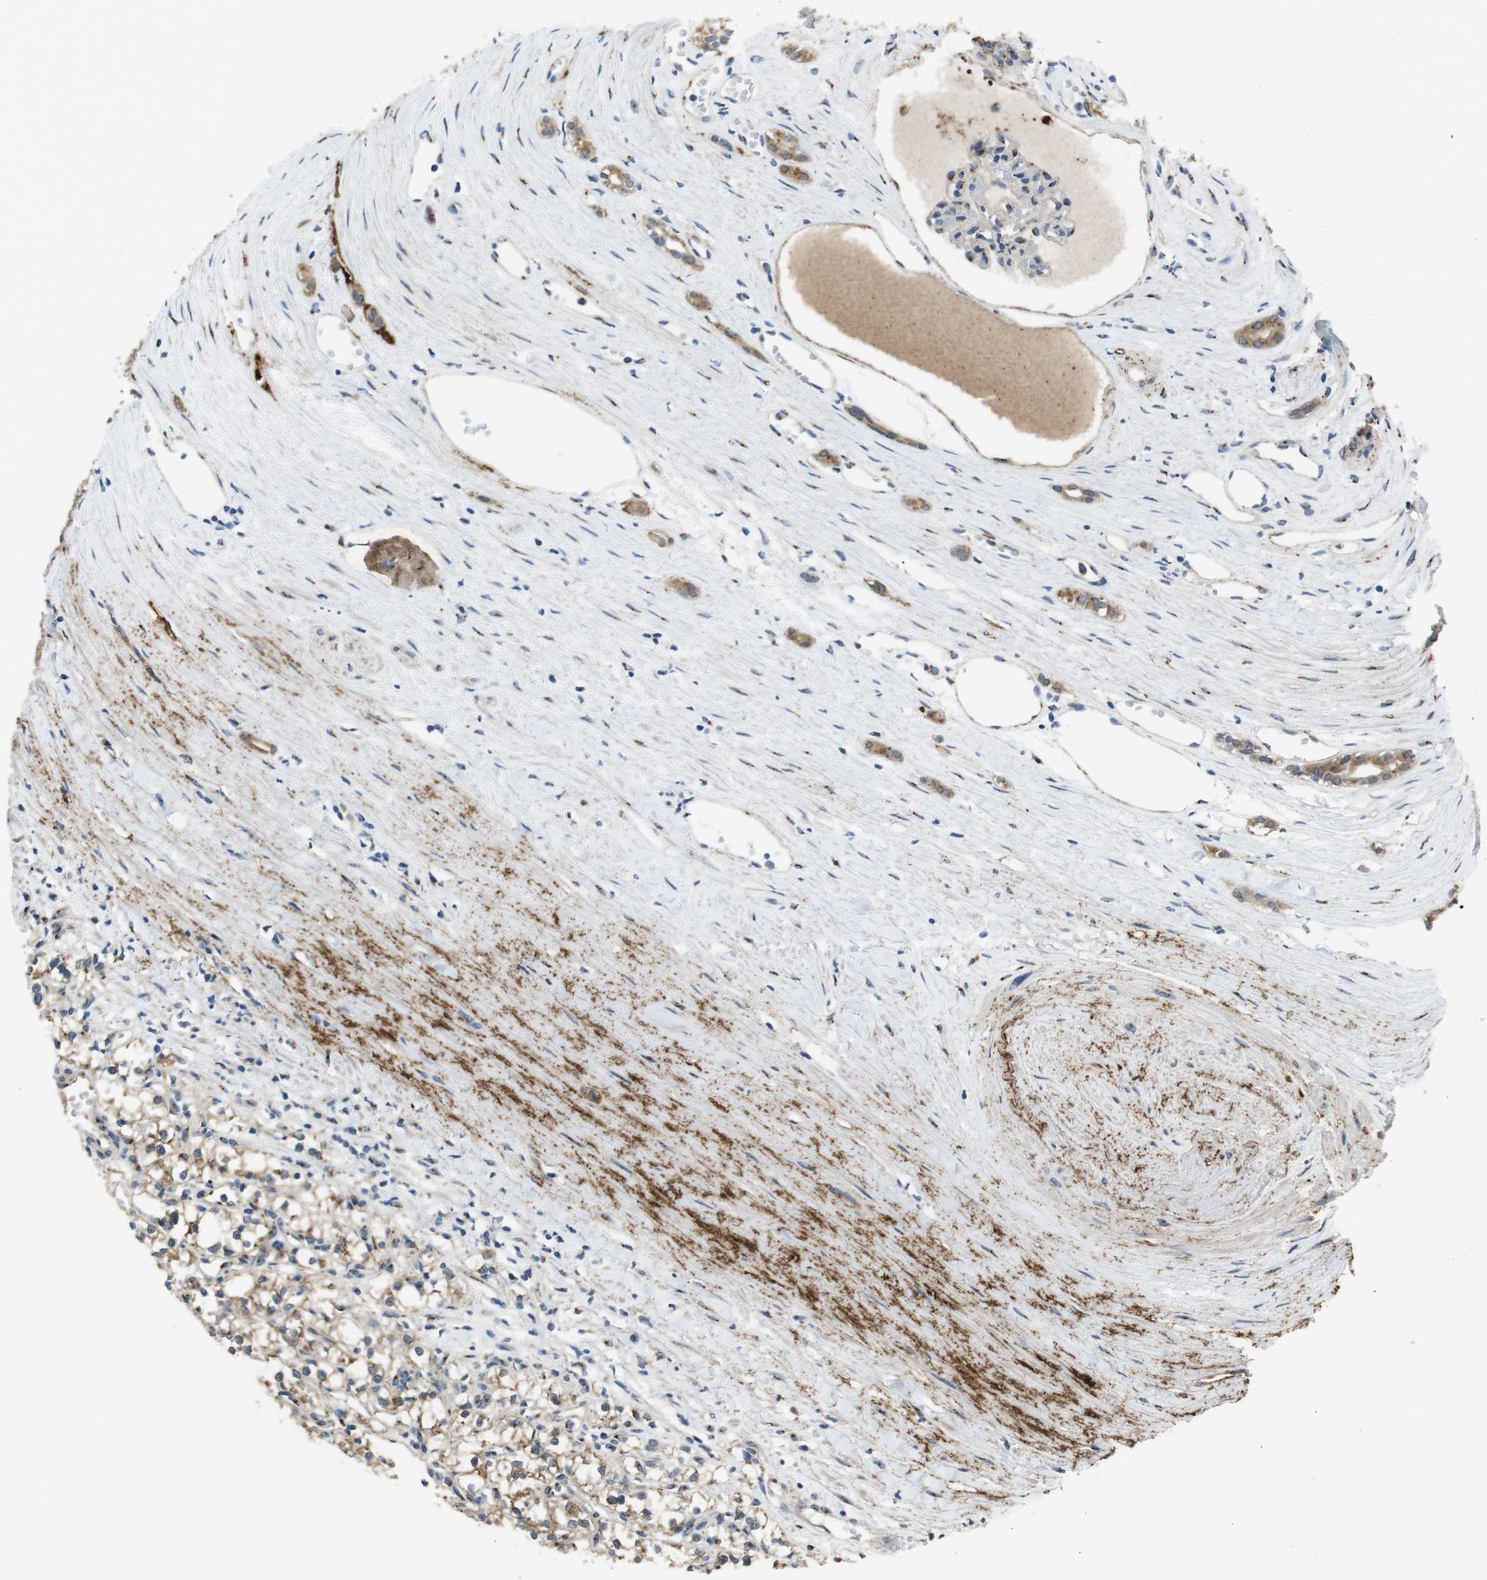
{"staining": {"intensity": "moderate", "quantity": "25%-75%", "location": "cytoplasmic/membranous"}, "tissue": "renal cancer", "cell_type": "Tumor cells", "image_type": "cancer", "snomed": [{"axis": "morphology", "description": "Adenocarcinoma, NOS"}, {"axis": "topography", "description": "Kidney"}], "caption": "Adenocarcinoma (renal) tissue exhibits moderate cytoplasmic/membranous positivity in about 25%-75% of tumor cells, visualized by immunohistochemistry.", "gene": "RAB6A", "patient": {"sex": "male", "age": 56}}